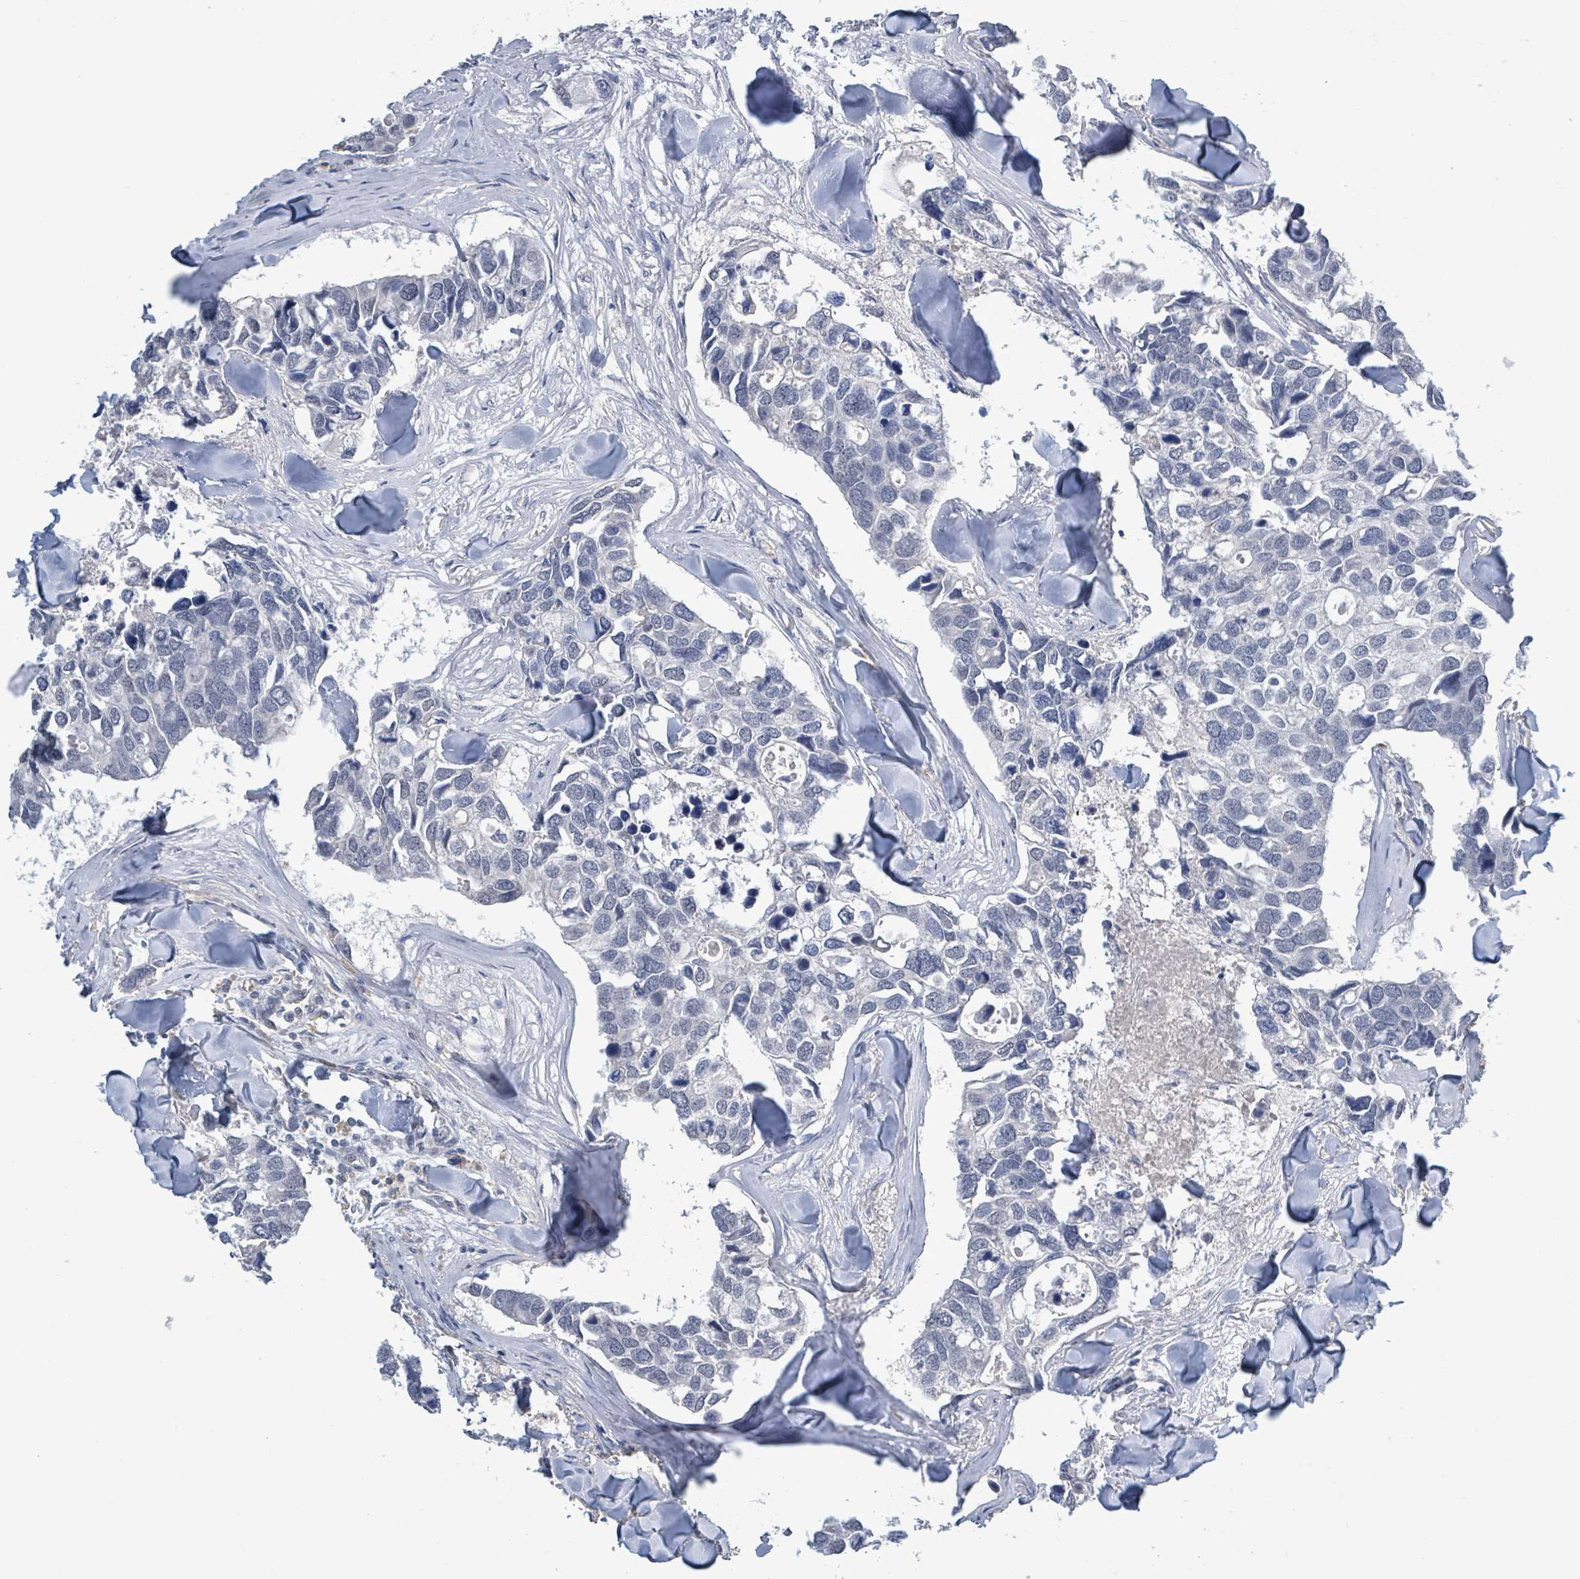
{"staining": {"intensity": "negative", "quantity": "none", "location": "none"}, "tissue": "breast cancer", "cell_type": "Tumor cells", "image_type": "cancer", "snomed": [{"axis": "morphology", "description": "Duct carcinoma"}, {"axis": "topography", "description": "Breast"}], "caption": "There is no significant positivity in tumor cells of breast cancer. (Stains: DAB (3,3'-diaminobenzidine) IHC with hematoxylin counter stain, Microscopy: brightfield microscopy at high magnification).", "gene": "SEBOX", "patient": {"sex": "female", "age": 83}}